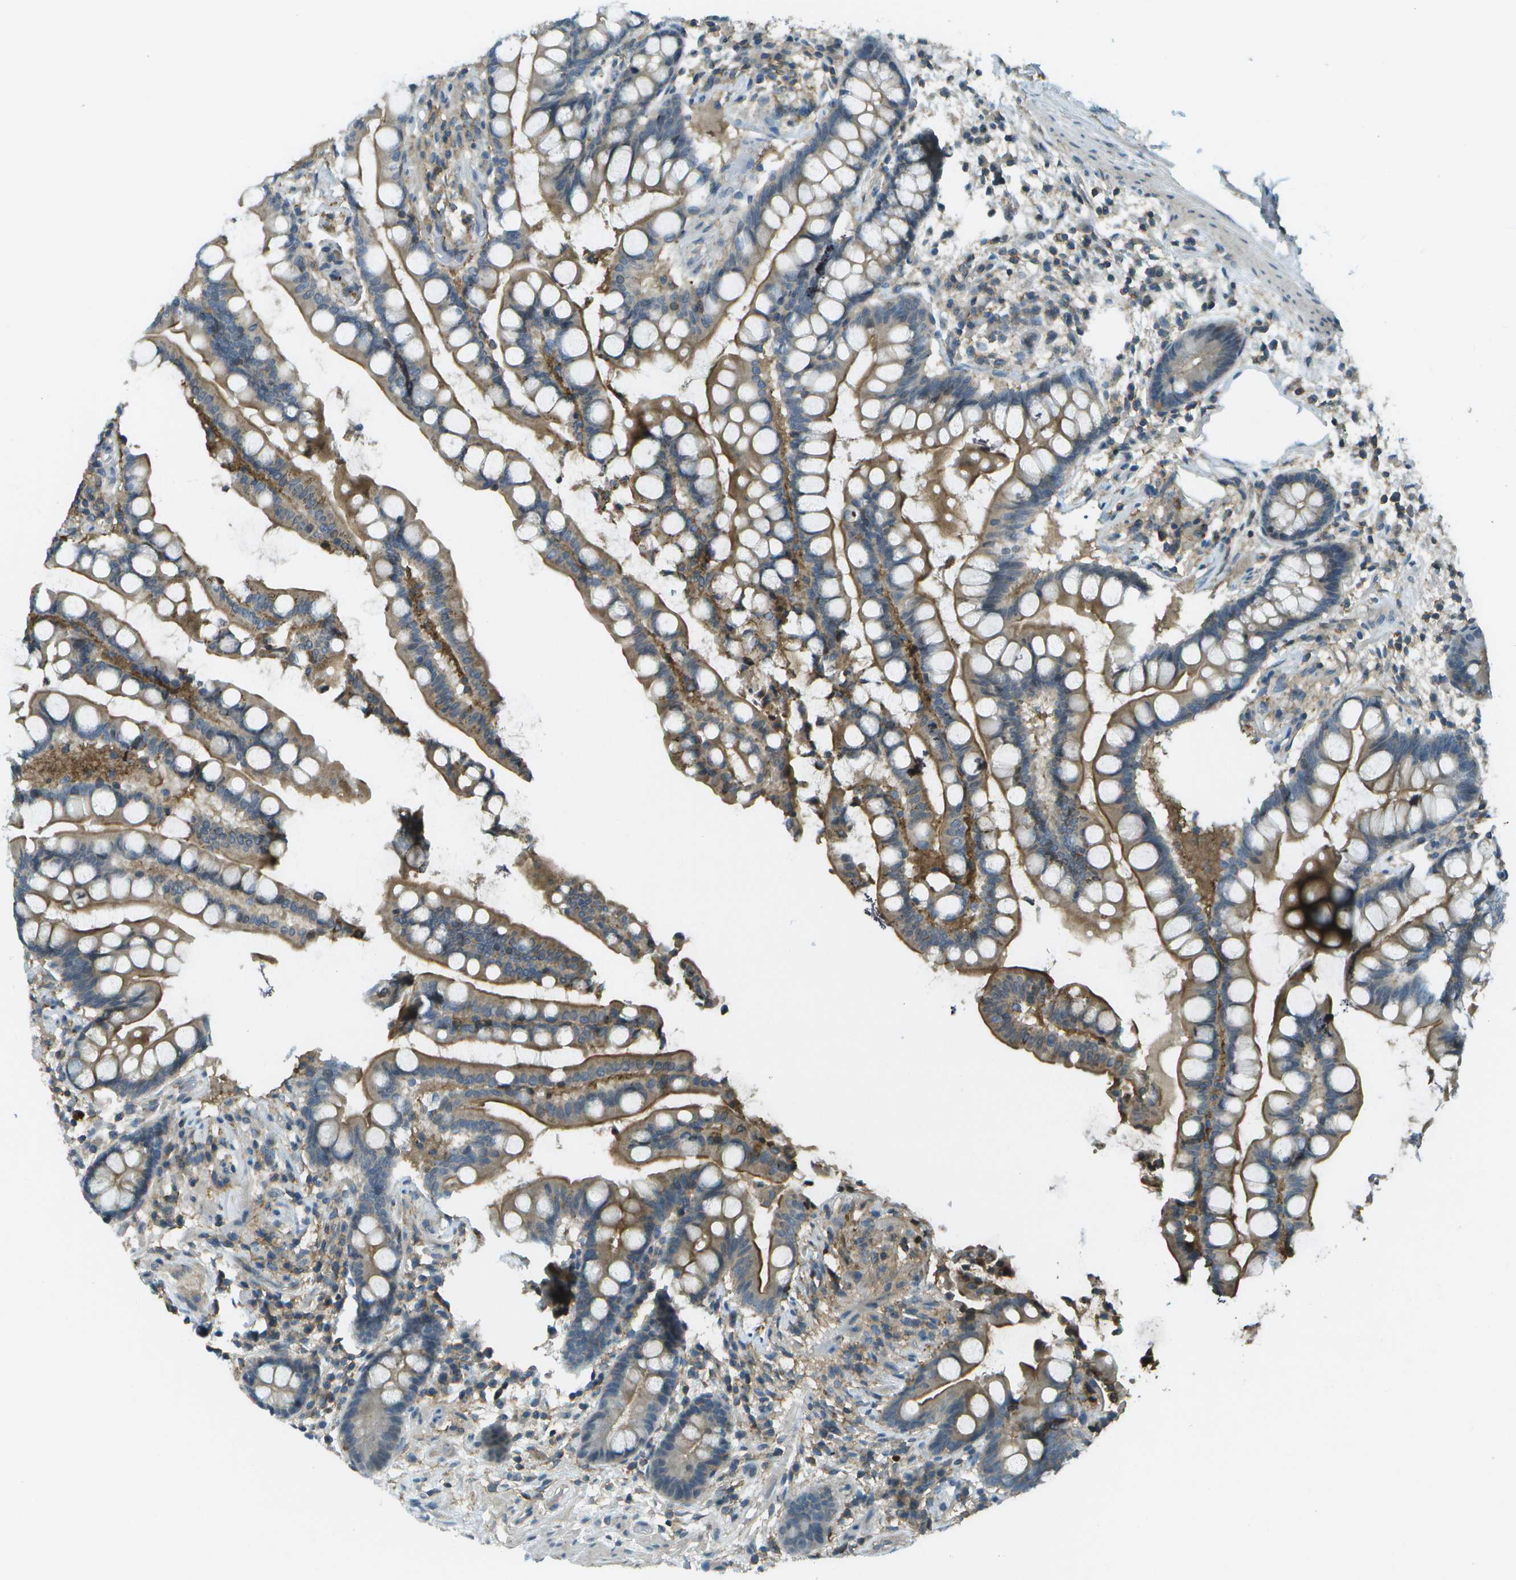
{"staining": {"intensity": "weak", "quantity": ">75%", "location": "cytoplasmic/membranous"}, "tissue": "colon", "cell_type": "Endothelial cells", "image_type": "normal", "snomed": [{"axis": "morphology", "description": "Normal tissue, NOS"}, {"axis": "topography", "description": "Colon"}], "caption": "Weak cytoplasmic/membranous staining for a protein is appreciated in about >75% of endothelial cells of normal colon using immunohistochemistry (IHC).", "gene": "LRRC66", "patient": {"sex": "male", "age": 73}}